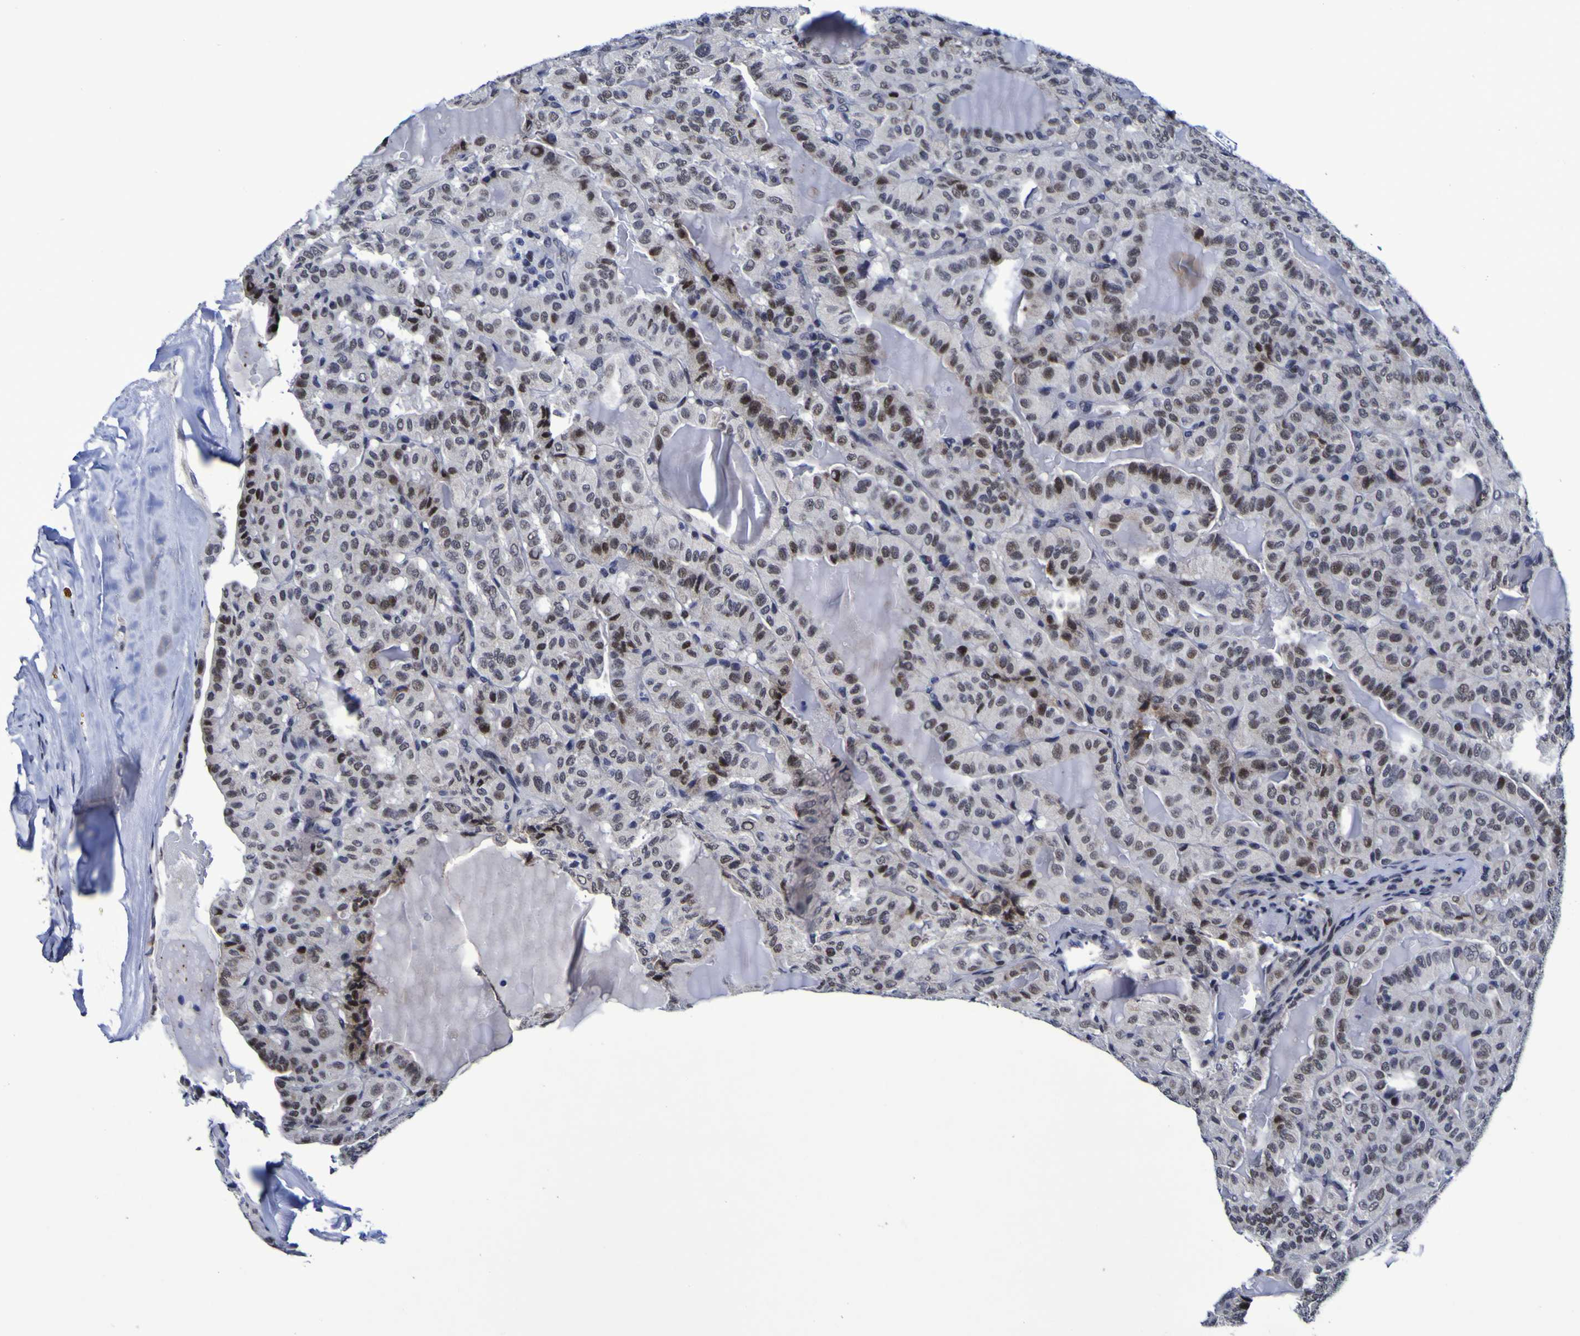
{"staining": {"intensity": "moderate", "quantity": ">75%", "location": "nuclear"}, "tissue": "thyroid cancer", "cell_type": "Tumor cells", "image_type": "cancer", "snomed": [{"axis": "morphology", "description": "Papillary adenocarcinoma, NOS"}, {"axis": "topography", "description": "Thyroid gland"}], "caption": "Immunohistochemistry micrograph of neoplastic tissue: human thyroid cancer (papillary adenocarcinoma) stained using immunohistochemistry reveals medium levels of moderate protein expression localized specifically in the nuclear of tumor cells, appearing as a nuclear brown color.", "gene": "MBD3", "patient": {"sex": "male", "age": 77}}